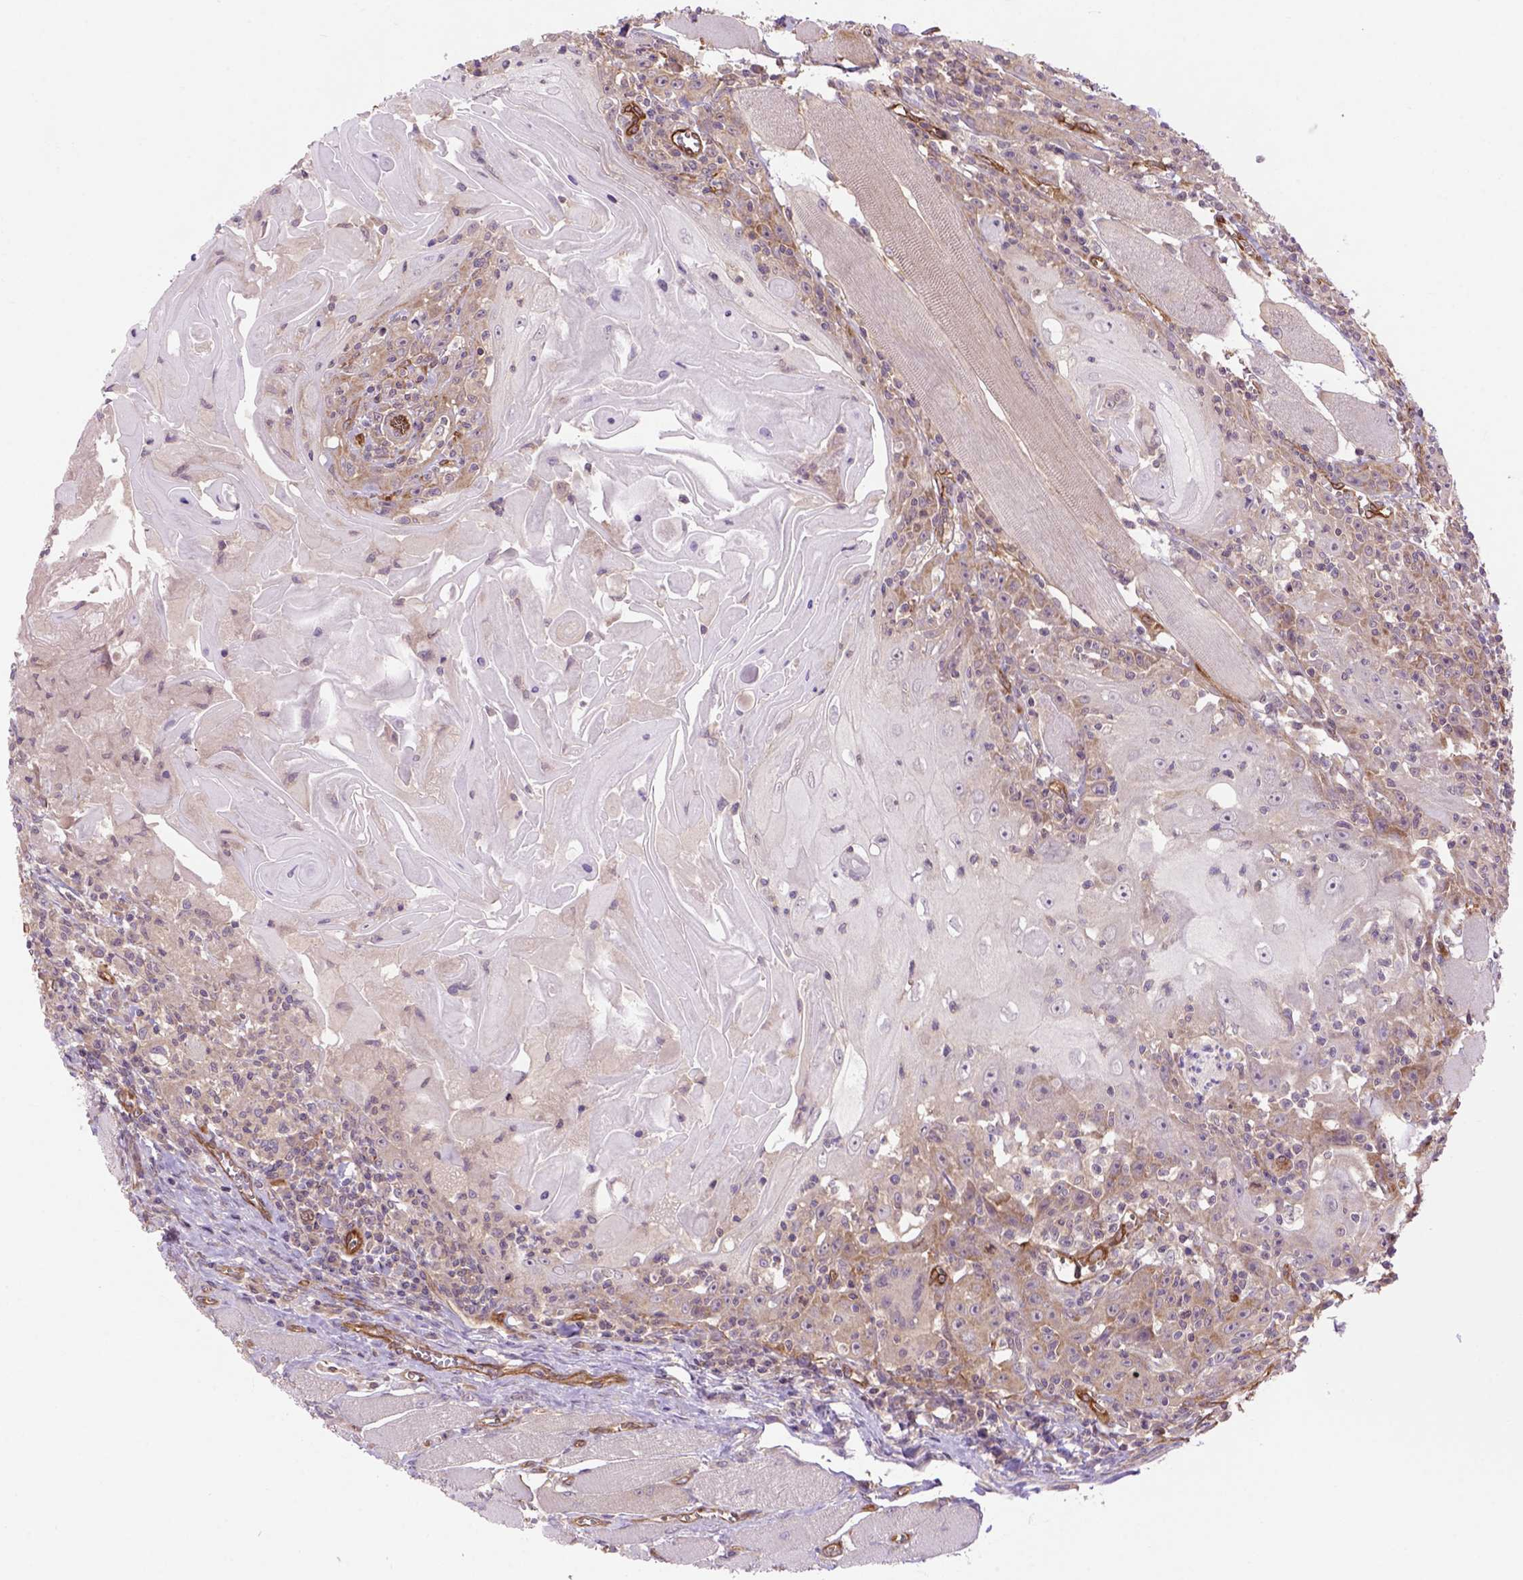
{"staining": {"intensity": "negative", "quantity": "none", "location": "none"}, "tissue": "head and neck cancer", "cell_type": "Tumor cells", "image_type": "cancer", "snomed": [{"axis": "morphology", "description": "Squamous cell carcinoma, NOS"}, {"axis": "topography", "description": "Head-Neck"}], "caption": "An image of human squamous cell carcinoma (head and neck) is negative for staining in tumor cells. (DAB (3,3'-diaminobenzidine) immunohistochemistry (IHC), high magnification).", "gene": "CASKIN2", "patient": {"sex": "male", "age": 52}}